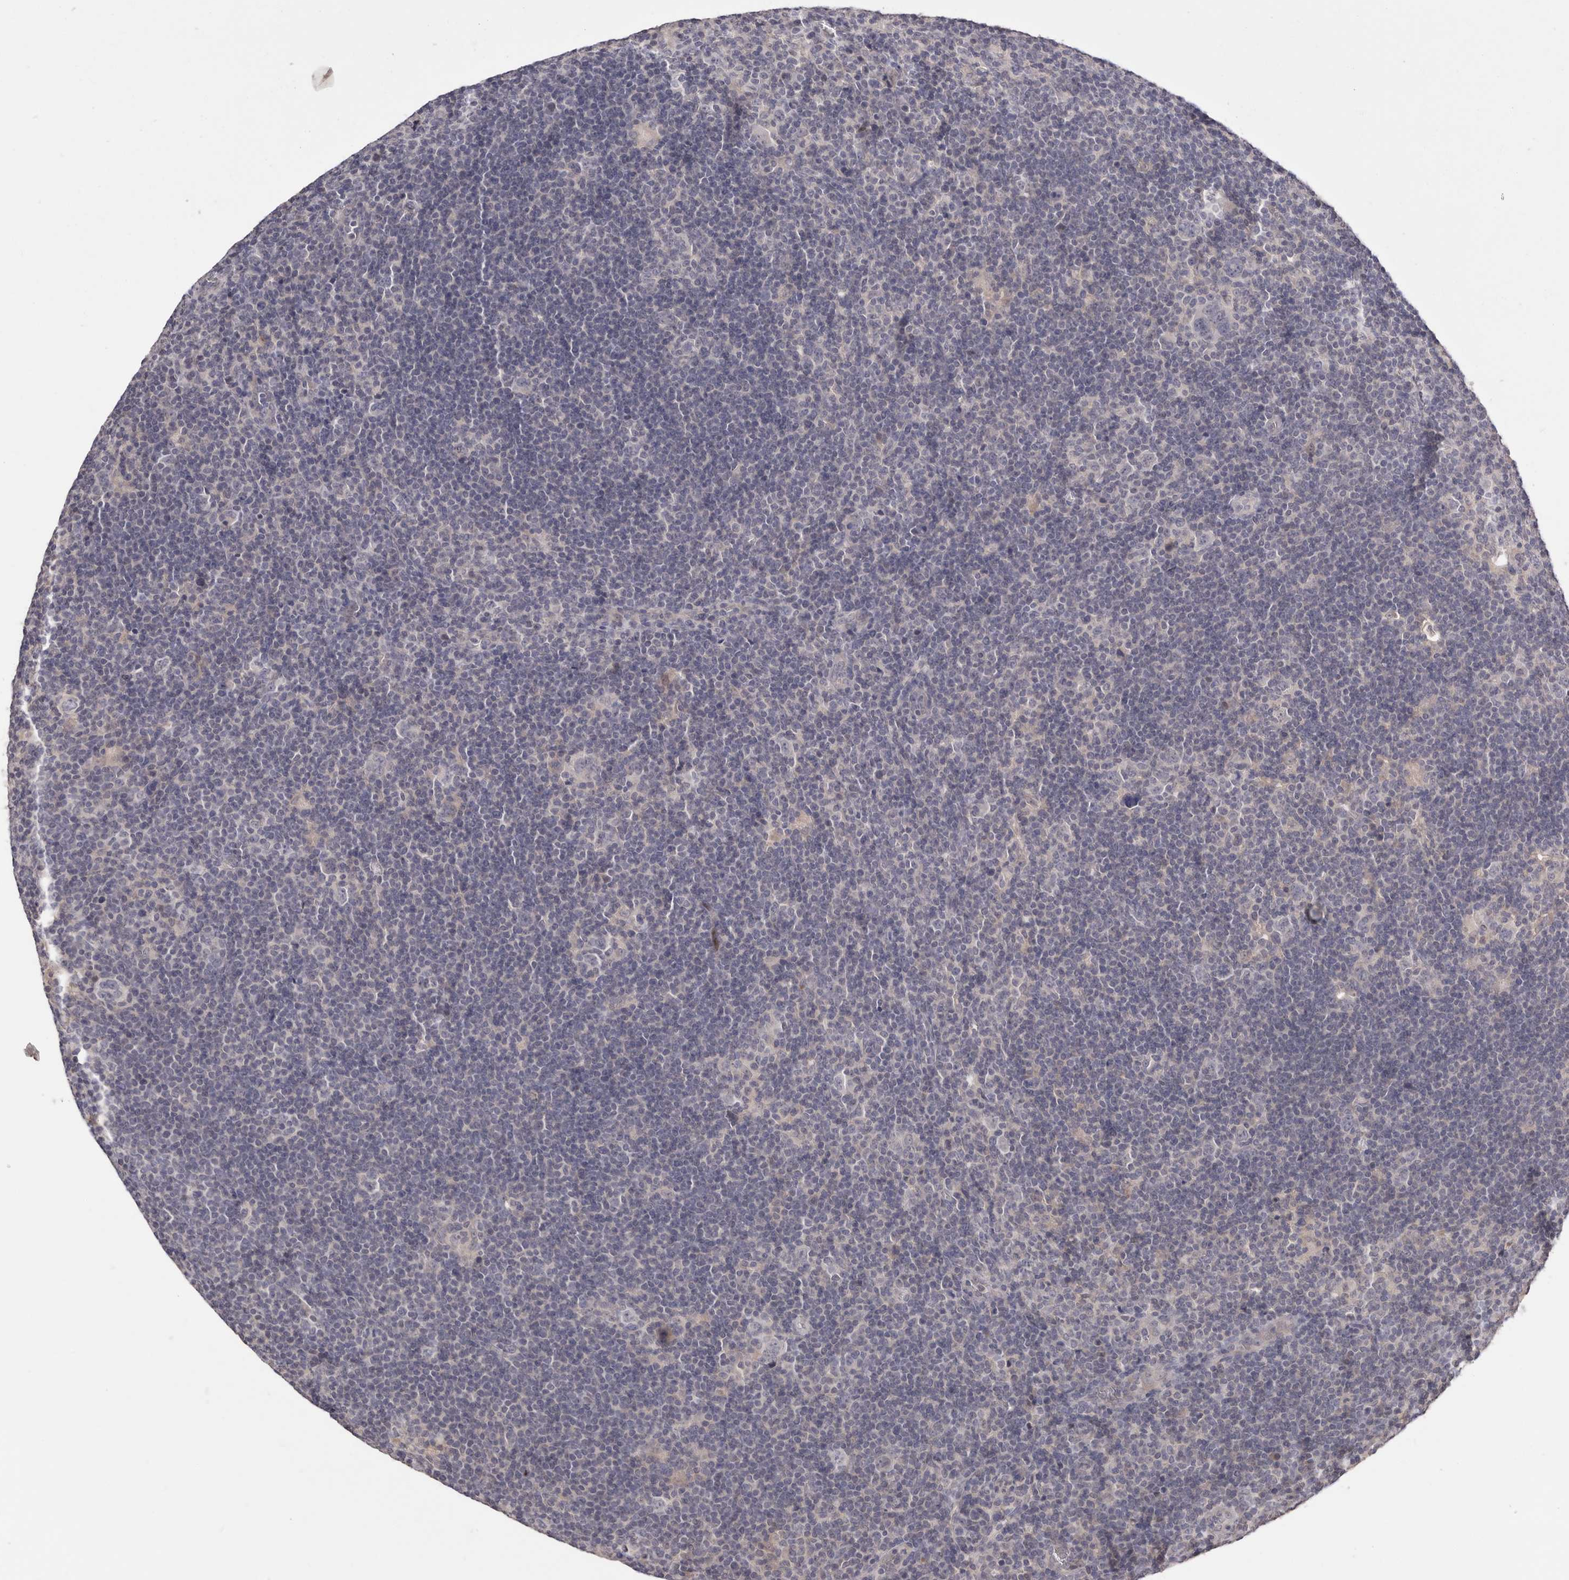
{"staining": {"intensity": "negative", "quantity": "none", "location": "none"}, "tissue": "lymphoma", "cell_type": "Tumor cells", "image_type": "cancer", "snomed": [{"axis": "morphology", "description": "Hodgkin's disease, NOS"}, {"axis": "topography", "description": "Lymph node"}], "caption": "Hodgkin's disease was stained to show a protein in brown. There is no significant positivity in tumor cells. (DAB immunohistochemistry, high magnification).", "gene": "DOP1A", "patient": {"sex": "female", "age": 57}}